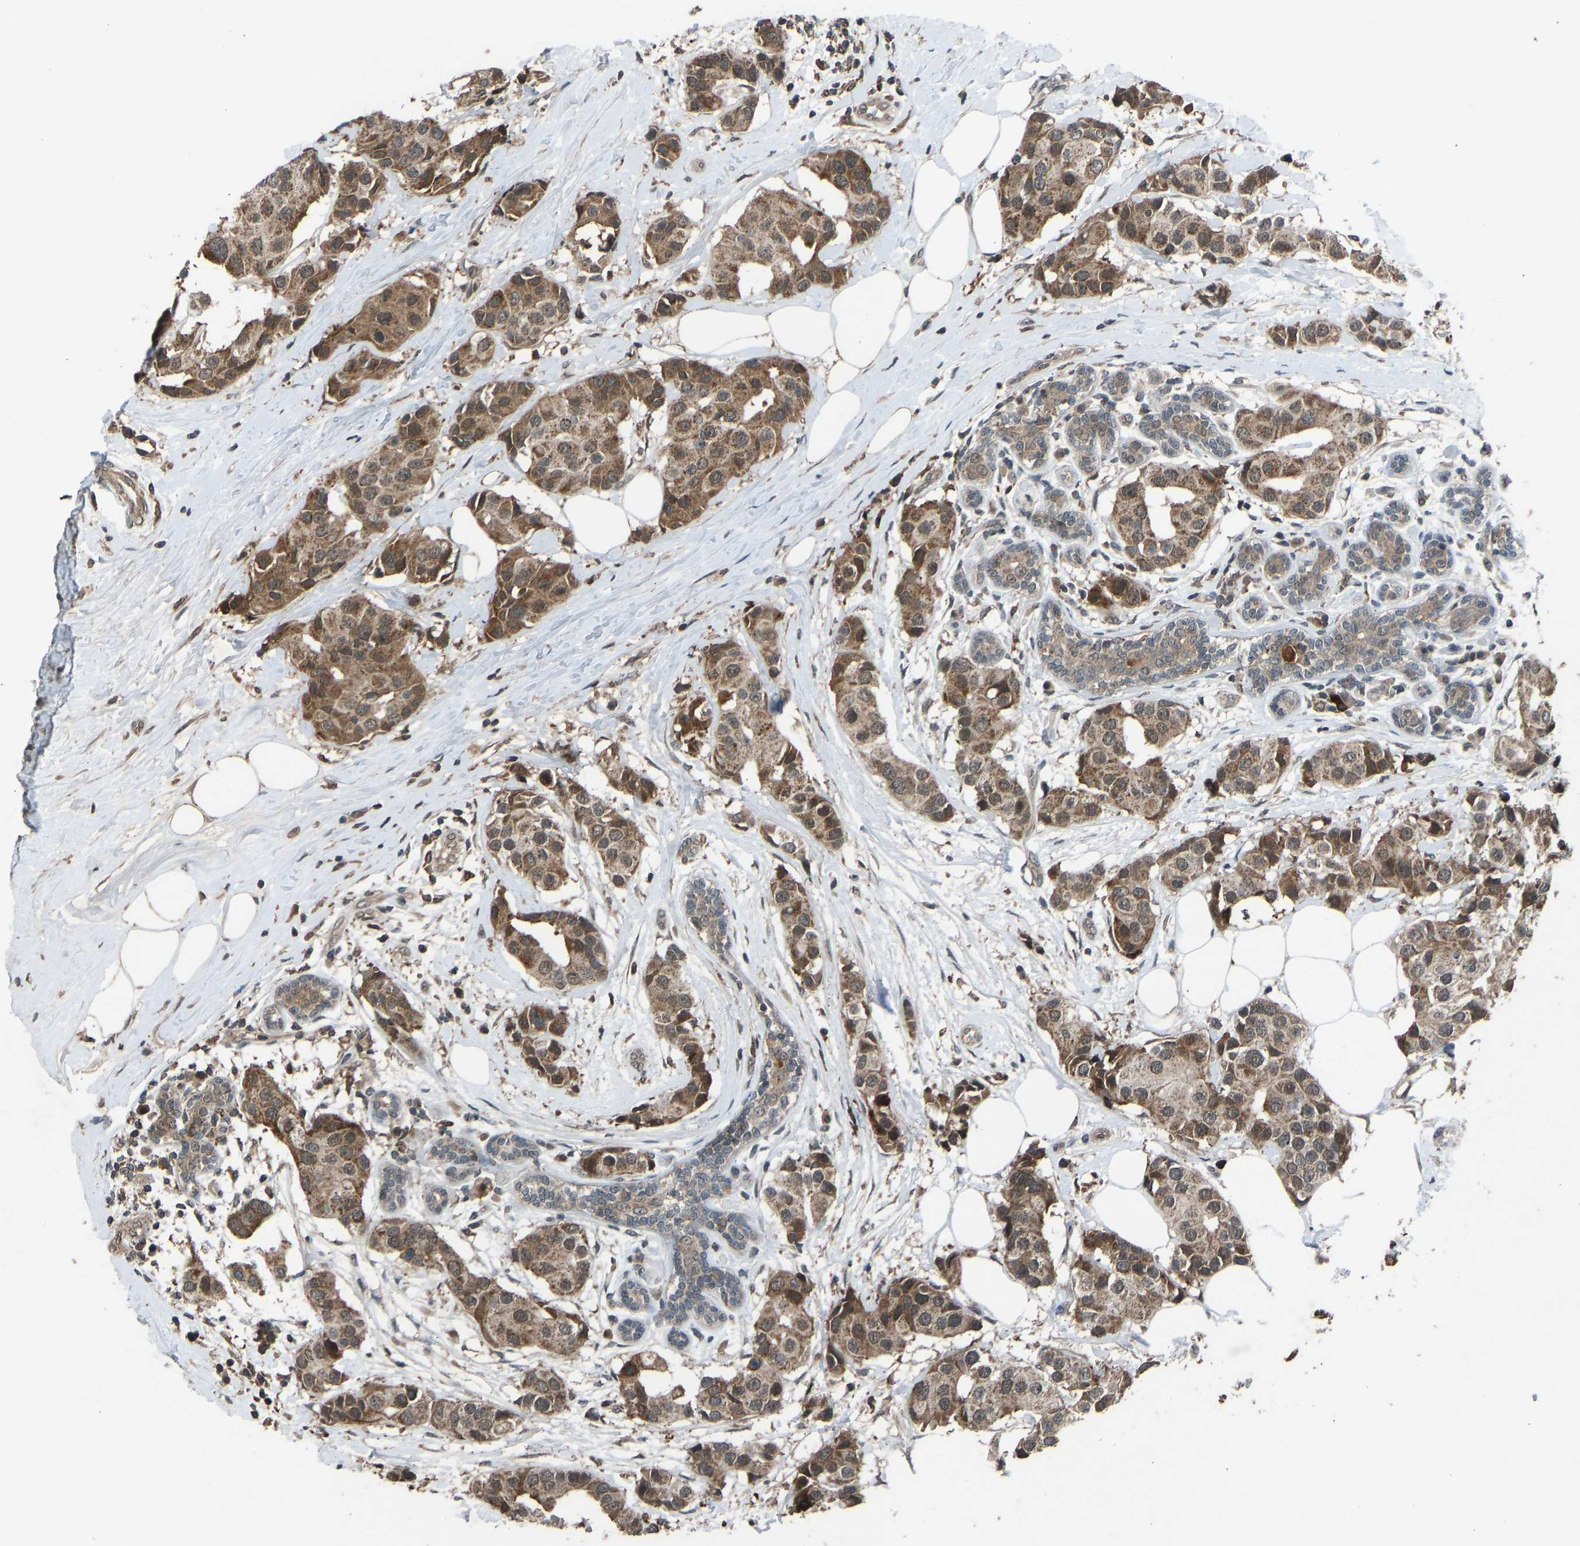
{"staining": {"intensity": "moderate", "quantity": ">75%", "location": "cytoplasmic/membranous"}, "tissue": "breast cancer", "cell_type": "Tumor cells", "image_type": "cancer", "snomed": [{"axis": "morphology", "description": "Normal tissue, NOS"}, {"axis": "morphology", "description": "Duct carcinoma"}, {"axis": "topography", "description": "Breast"}], "caption": "Brown immunohistochemical staining in human breast invasive ductal carcinoma displays moderate cytoplasmic/membranous positivity in about >75% of tumor cells.", "gene": "SLC43A1", "patient": {"sex": "female", "age": 39}}